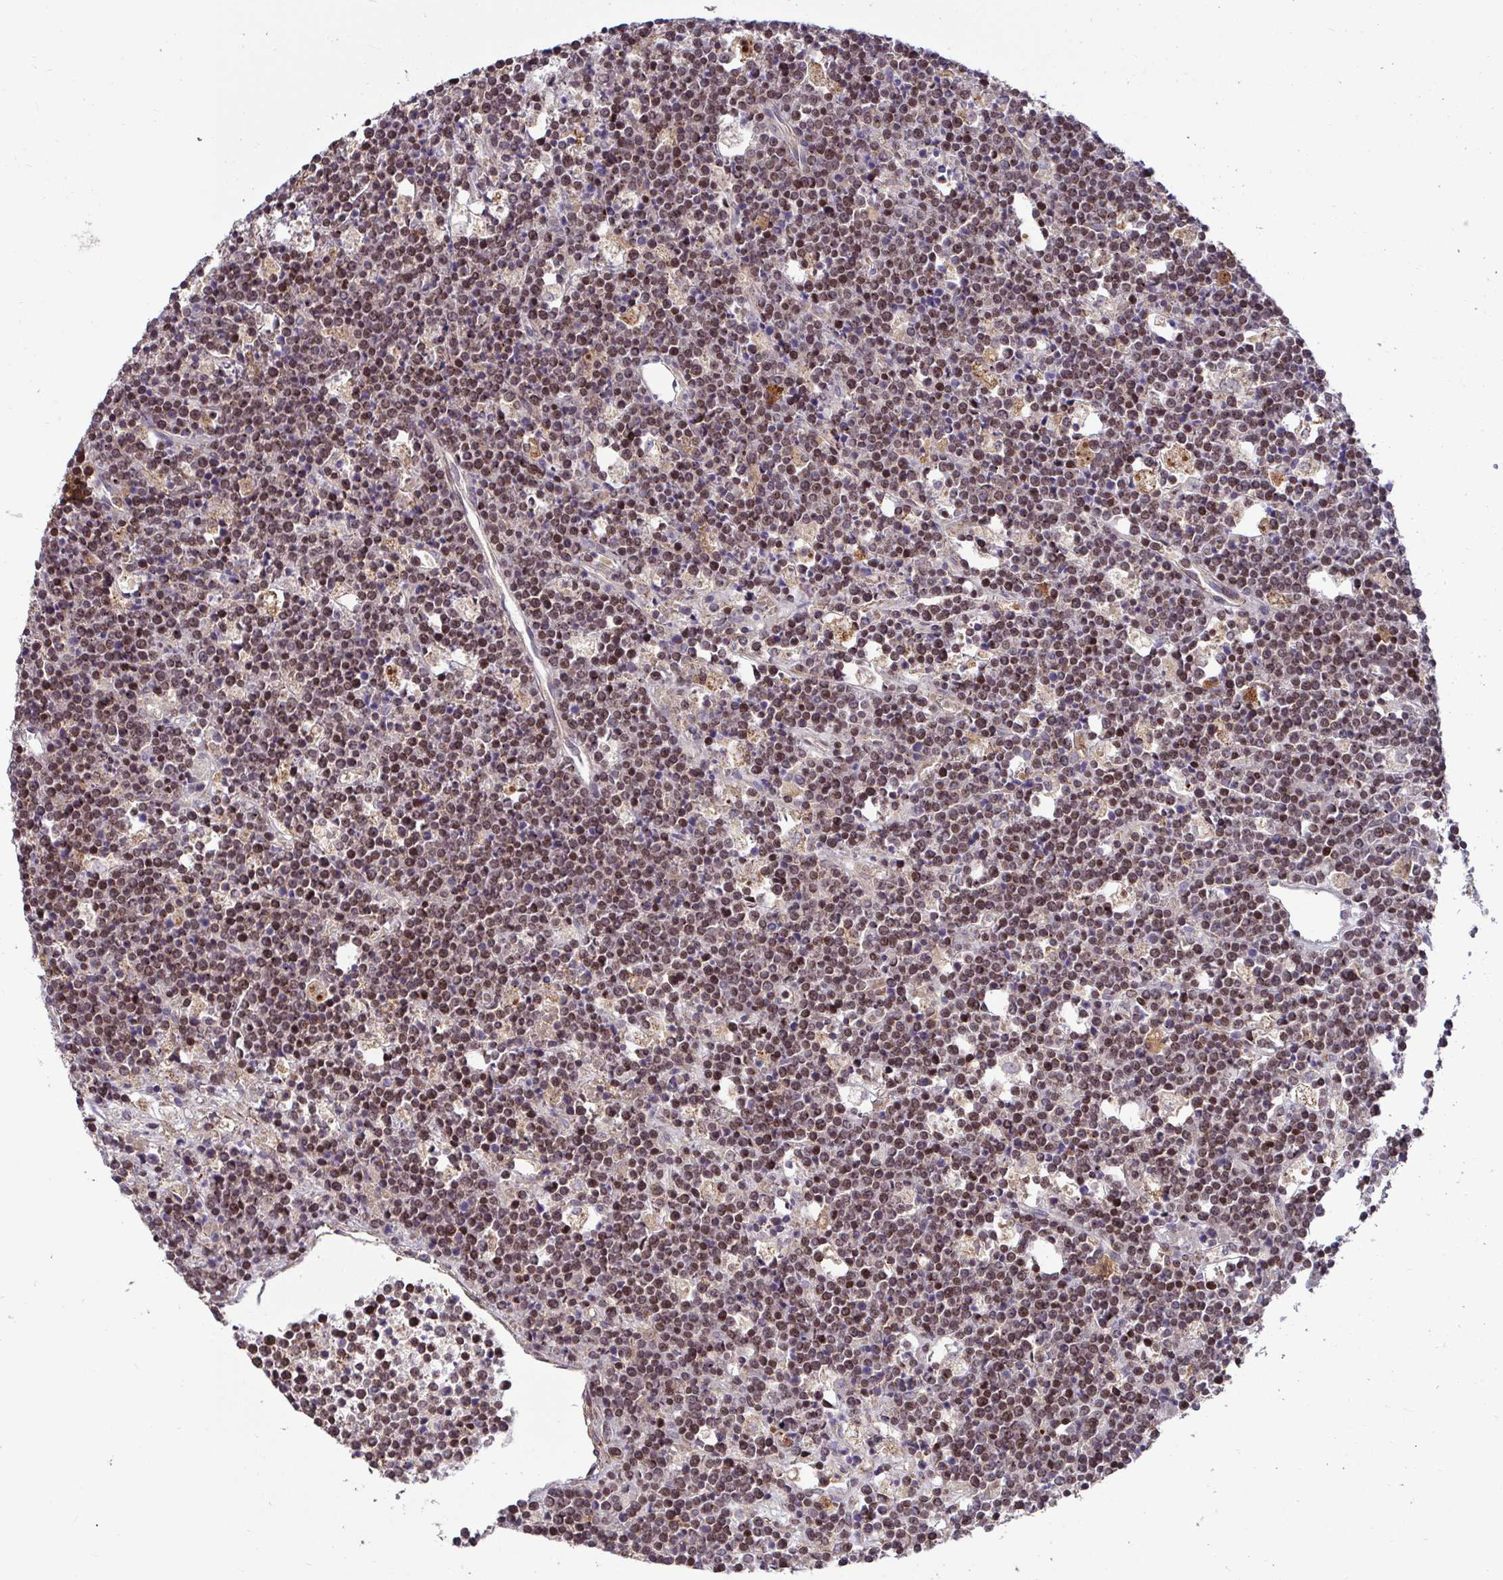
{"staining": {"intensity": "moderate", "quantity": ">75%", "location": "cytoplasmic/membranous,nuclear"}, "tissue": "lymphoma", "cell_type": "Tumor cells", "image_type": "cancer", "snomed": [{"axis": "morphology", "description": "Malignant lymphoma, non-Hodgkin's type, High grade"}, {"axis": "topography", "description": "Ovary"}], "caption": "Protein expression analysis of human high-grade malignant lymphoma, non-Hodgkin's type reveals moderate cytoplasmic/membranous and nuclear expression in about >75% of tumor cells.", "gene": "SPRY1", "patient": {"sex": "female", "age": 56}}